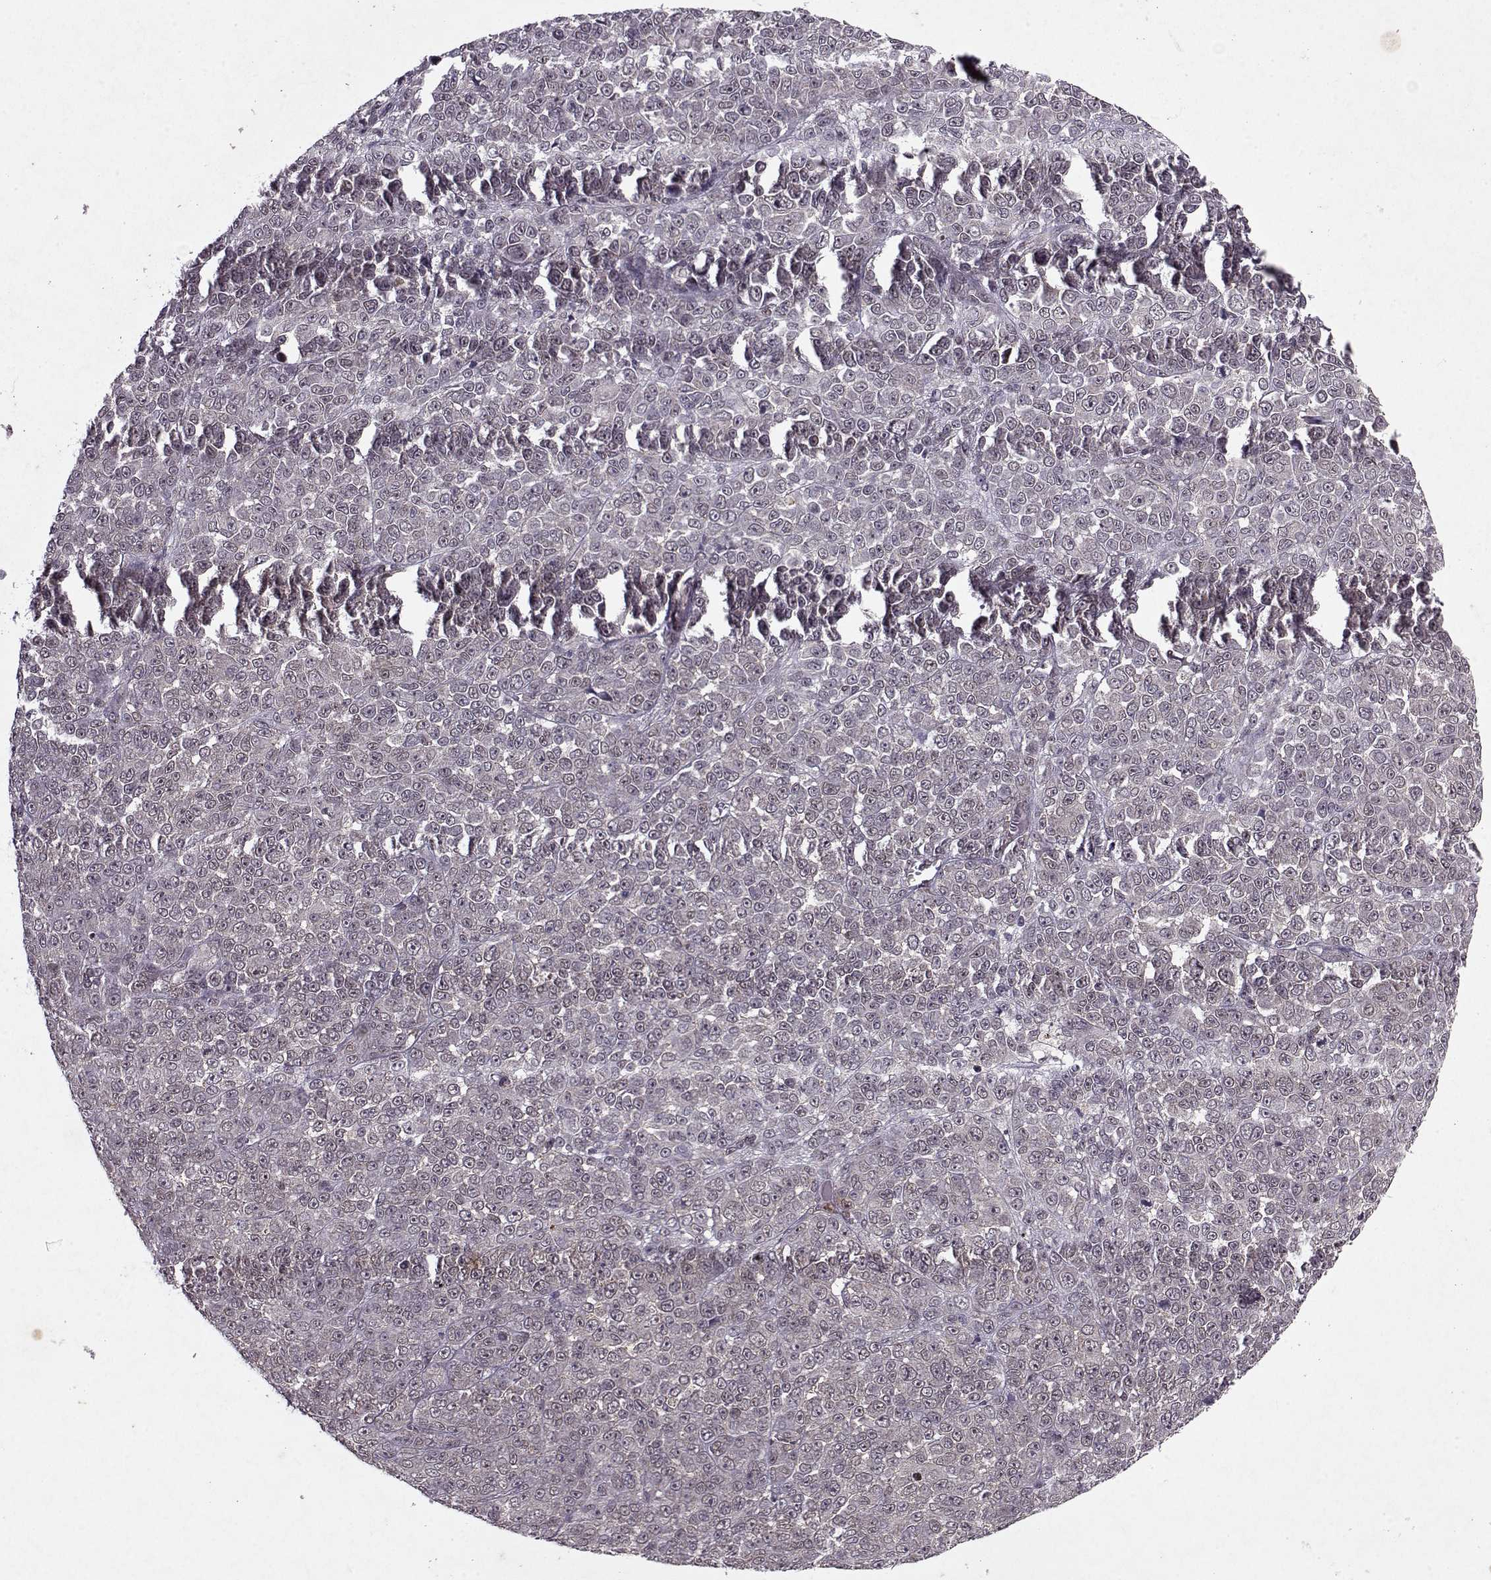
{"staining": {"intensity": "negative", "quantity": "none", "location": "none"}, "tissue": "melanoma", "cell_type": "Tumor cells", "image_type": "cancer", "snomed": [{"axis": "morphology", "description": "Malignant melanoma, NOS"}, {"axis": "topography", "description": "Skin"}], "caption": "Immunohistochemistry (IHC) photomicrograph of neoplastic tissue: human malignant melanoma stained with DAB reveals no significant protein staining in tumor cells.", "gene": "PSMA7", "patient": {"sex": "female", "age": 95}}